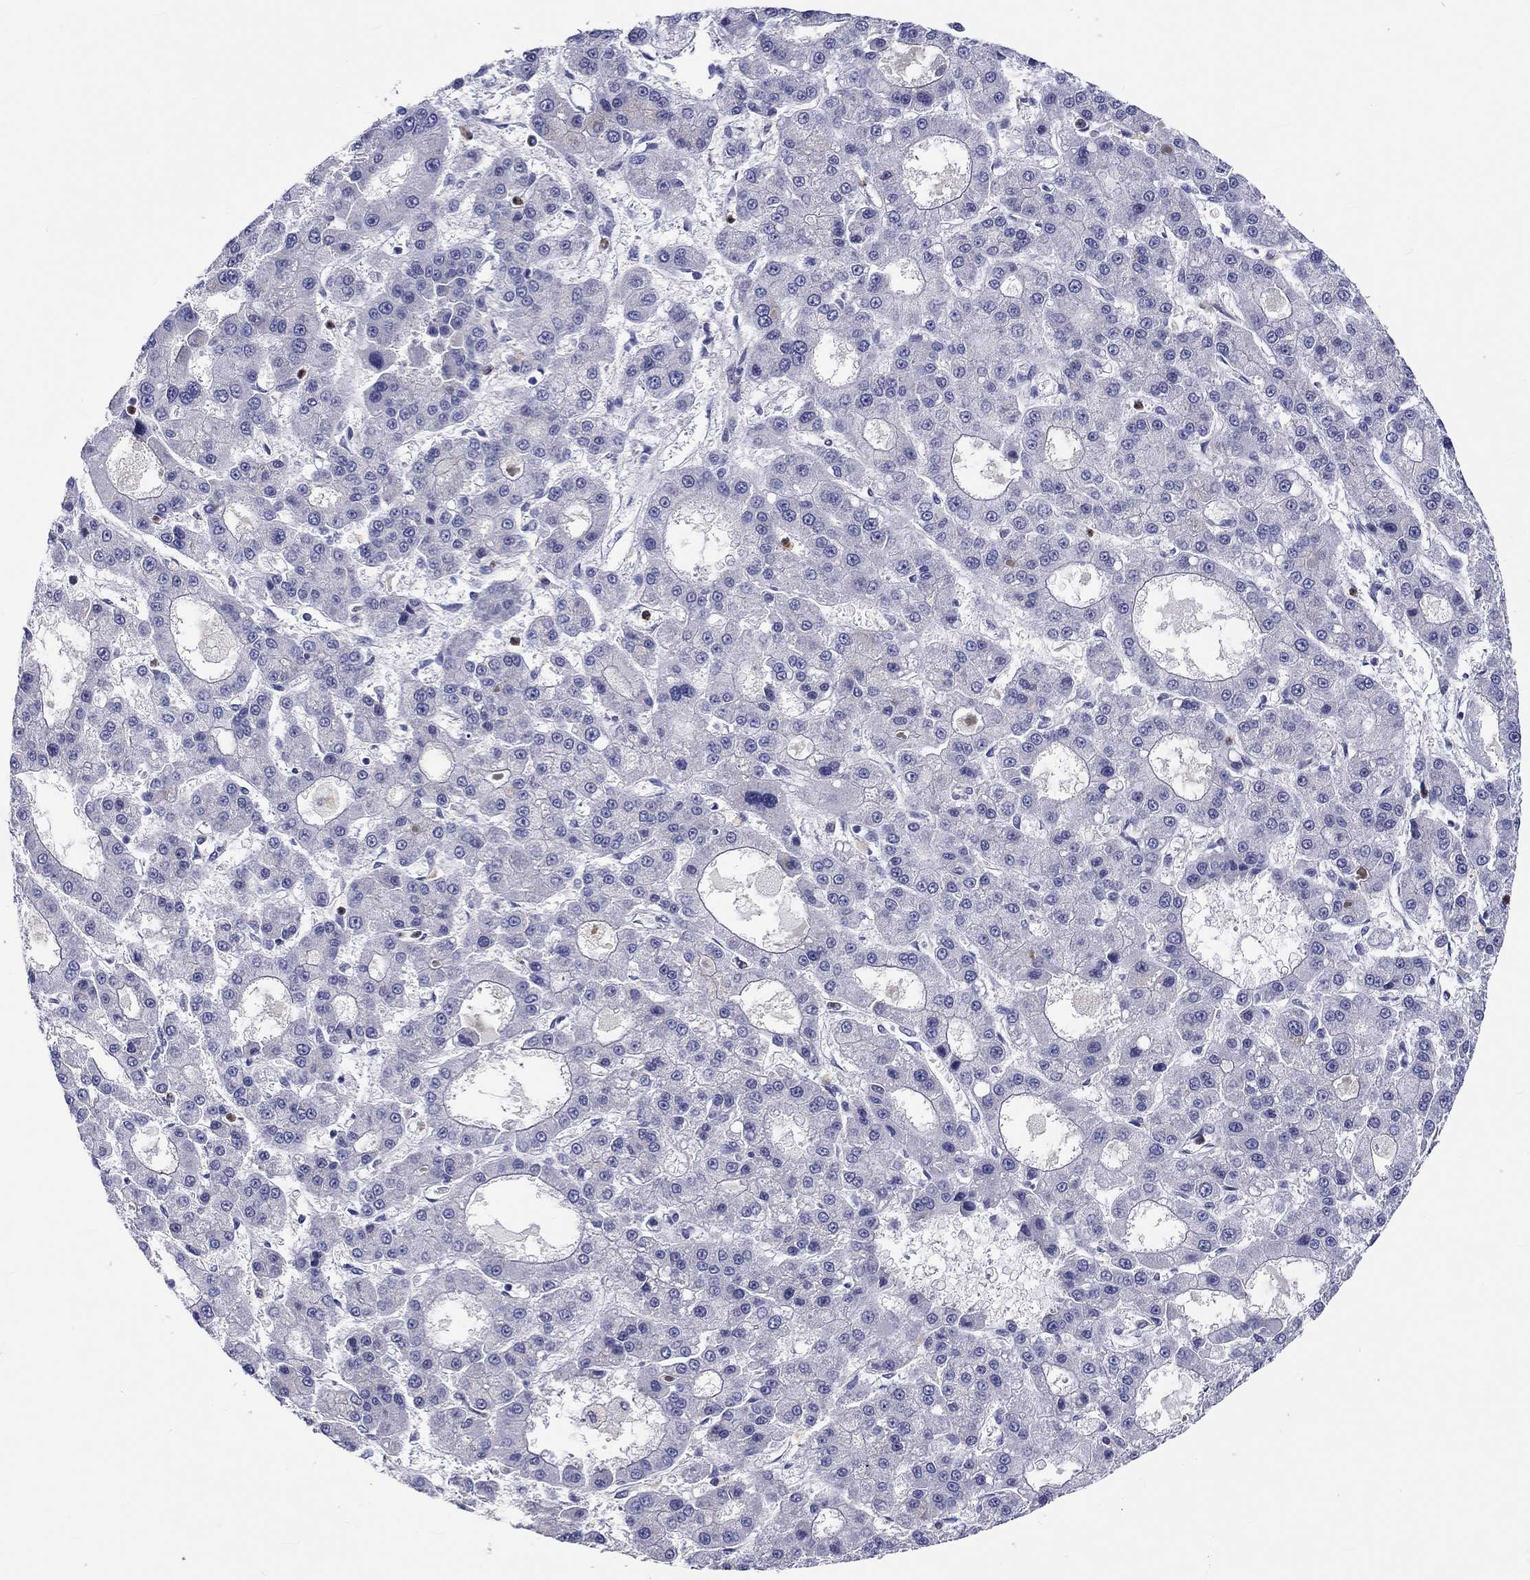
{"staining": {"intensity": "negative", "quantity": "none", "location": "none"}, "tissue": "liver cancer", "cell_type": "Tumor cells", "image_type": "cancer", "snomed": [{"axis": "morphology", "description": "Carcinoma, Hepatocellular, NOS"}, {"axis": "topography", "description": "Liver"}], "caption": "IHC of human liver cancer demonstrates no positivity in tumor cells.", "gene": "ABCG4", "patient": {"sex": "male", "age": 70}}